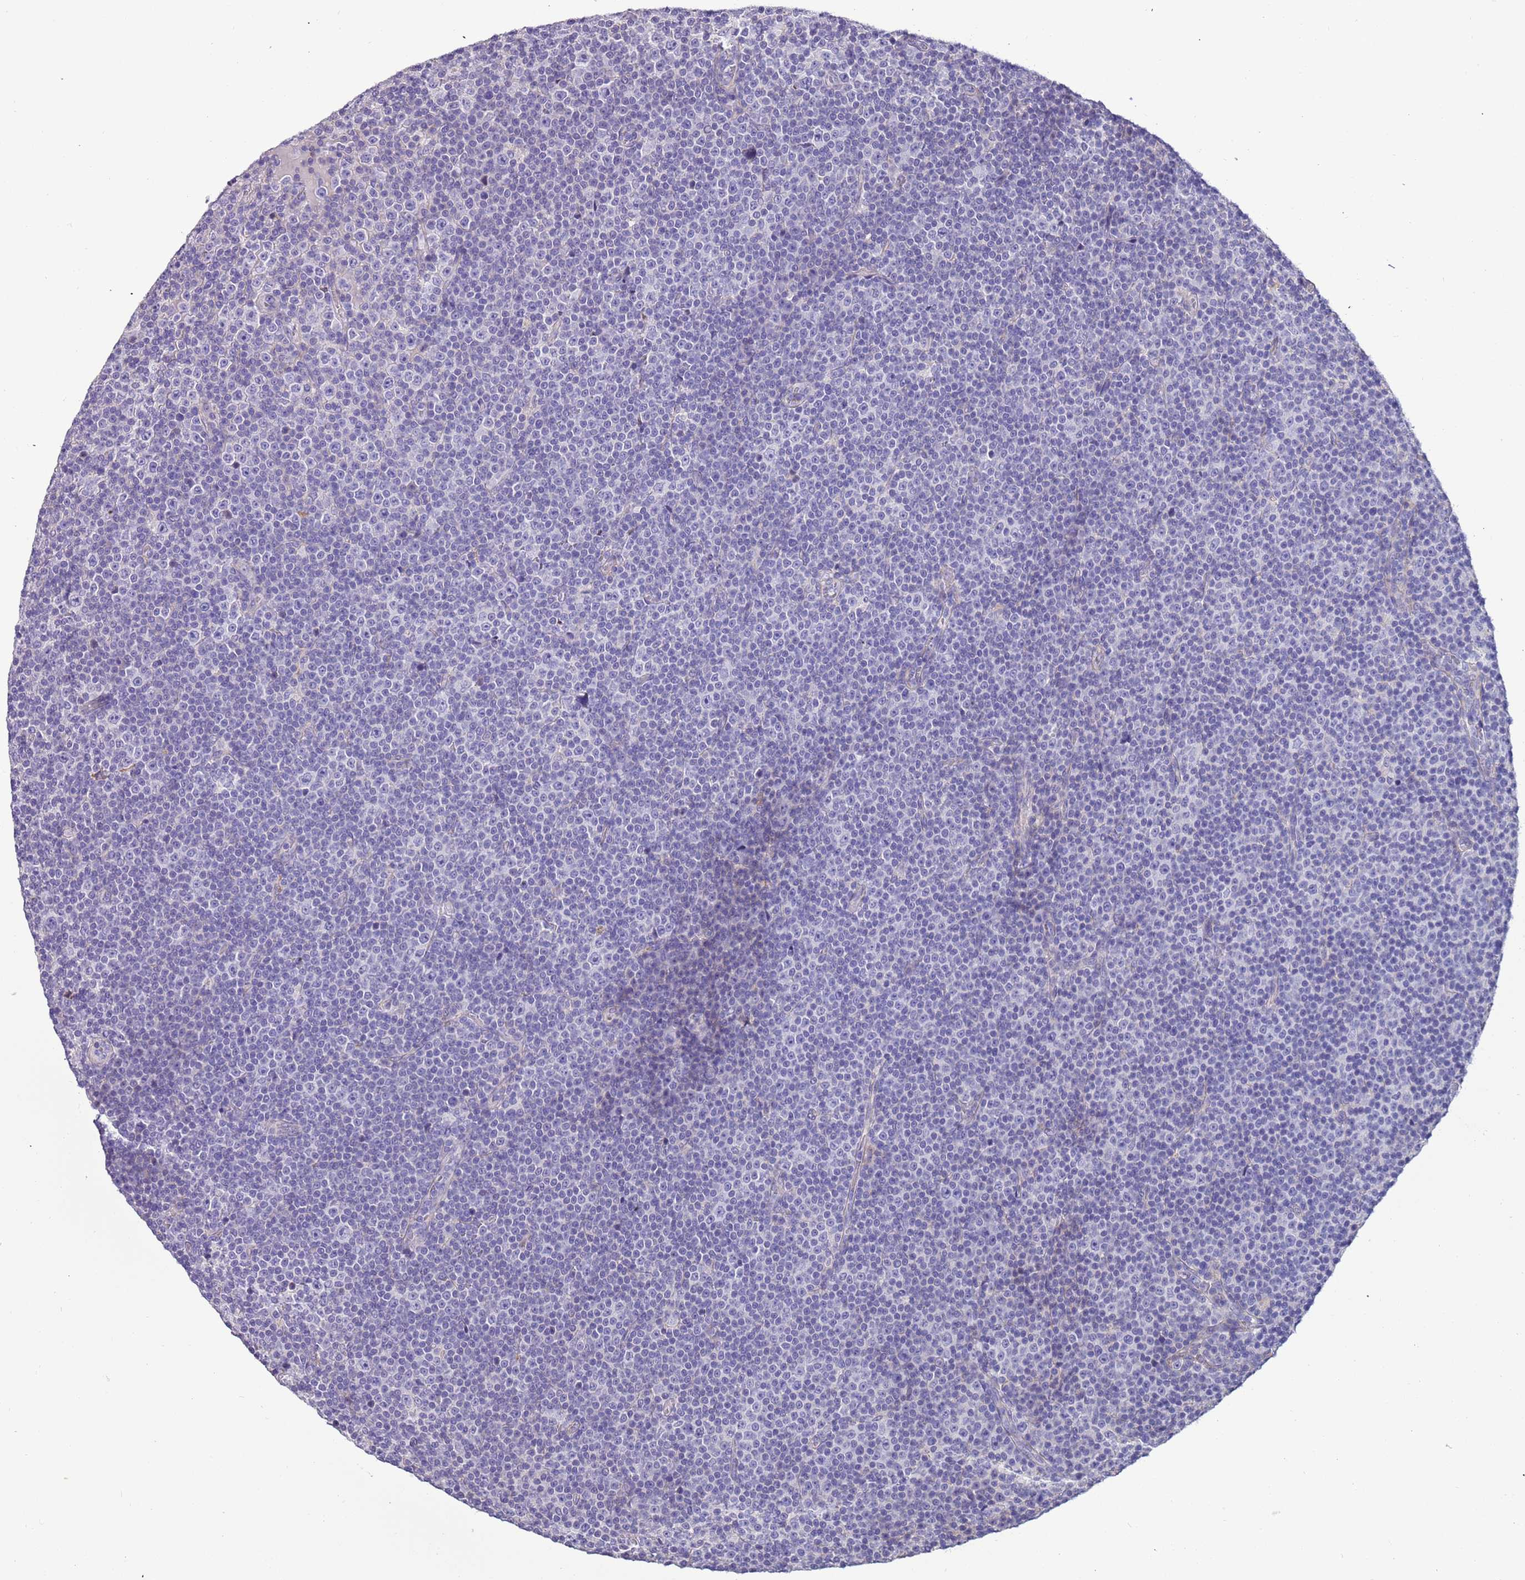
{"staining": {"intensity": "negative", "quantity": "none", "location": "none"}, "tissue": "lymphoma", "cell_type": "Tumor cells", "image_type": "cancer", "snomed": [{"axis": "morphology", "description": "Malignant lymphoma, non-Hodgkin's type, Low grade"}, {"axis": "topography", "description": "Lymph node"}], "caption": "This is a micrograph of immunohistochemistry staining of lymphoma, which shows no staining in tumor cells.", "gene": "PCGF2", "patient": {"sex": "female", "age": 67}}